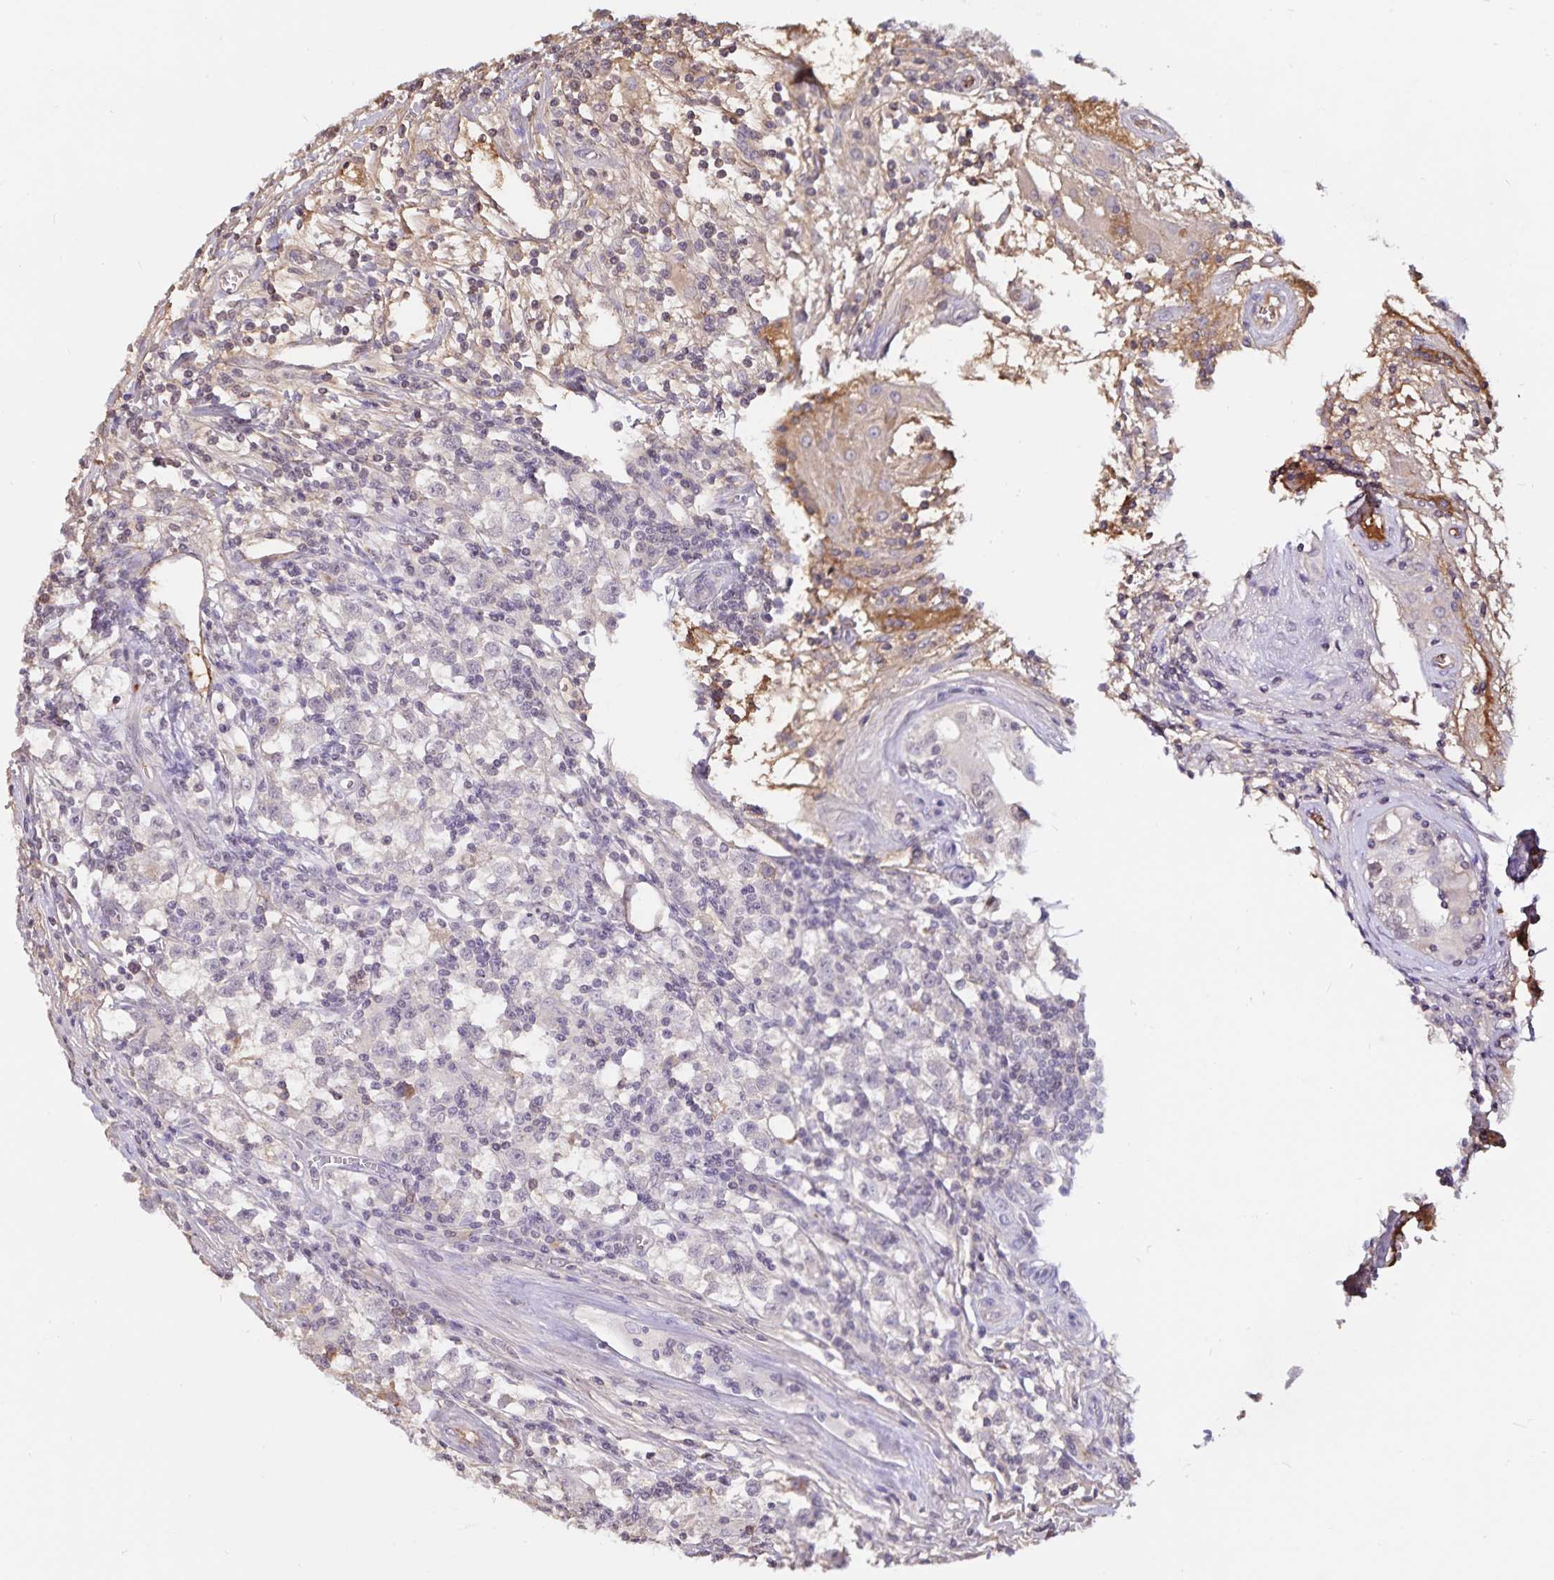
{"staining": {"intensity": "negative", "quantity": "none", "location": "none"}, "tissue": "testis cancer", "cell_type": "Tumor cells", "image_type": "cancer", "snomed": [{"axis": "morphology", "description": "Seminoma, NOS"}, {"axis": "topography", "description": "Testis"}], "caption": "Image shows no protein positivity in tumor cells of testis cancer tissue.", "gene": "FGG", "patient": {"sex": "male", "age": 31}}